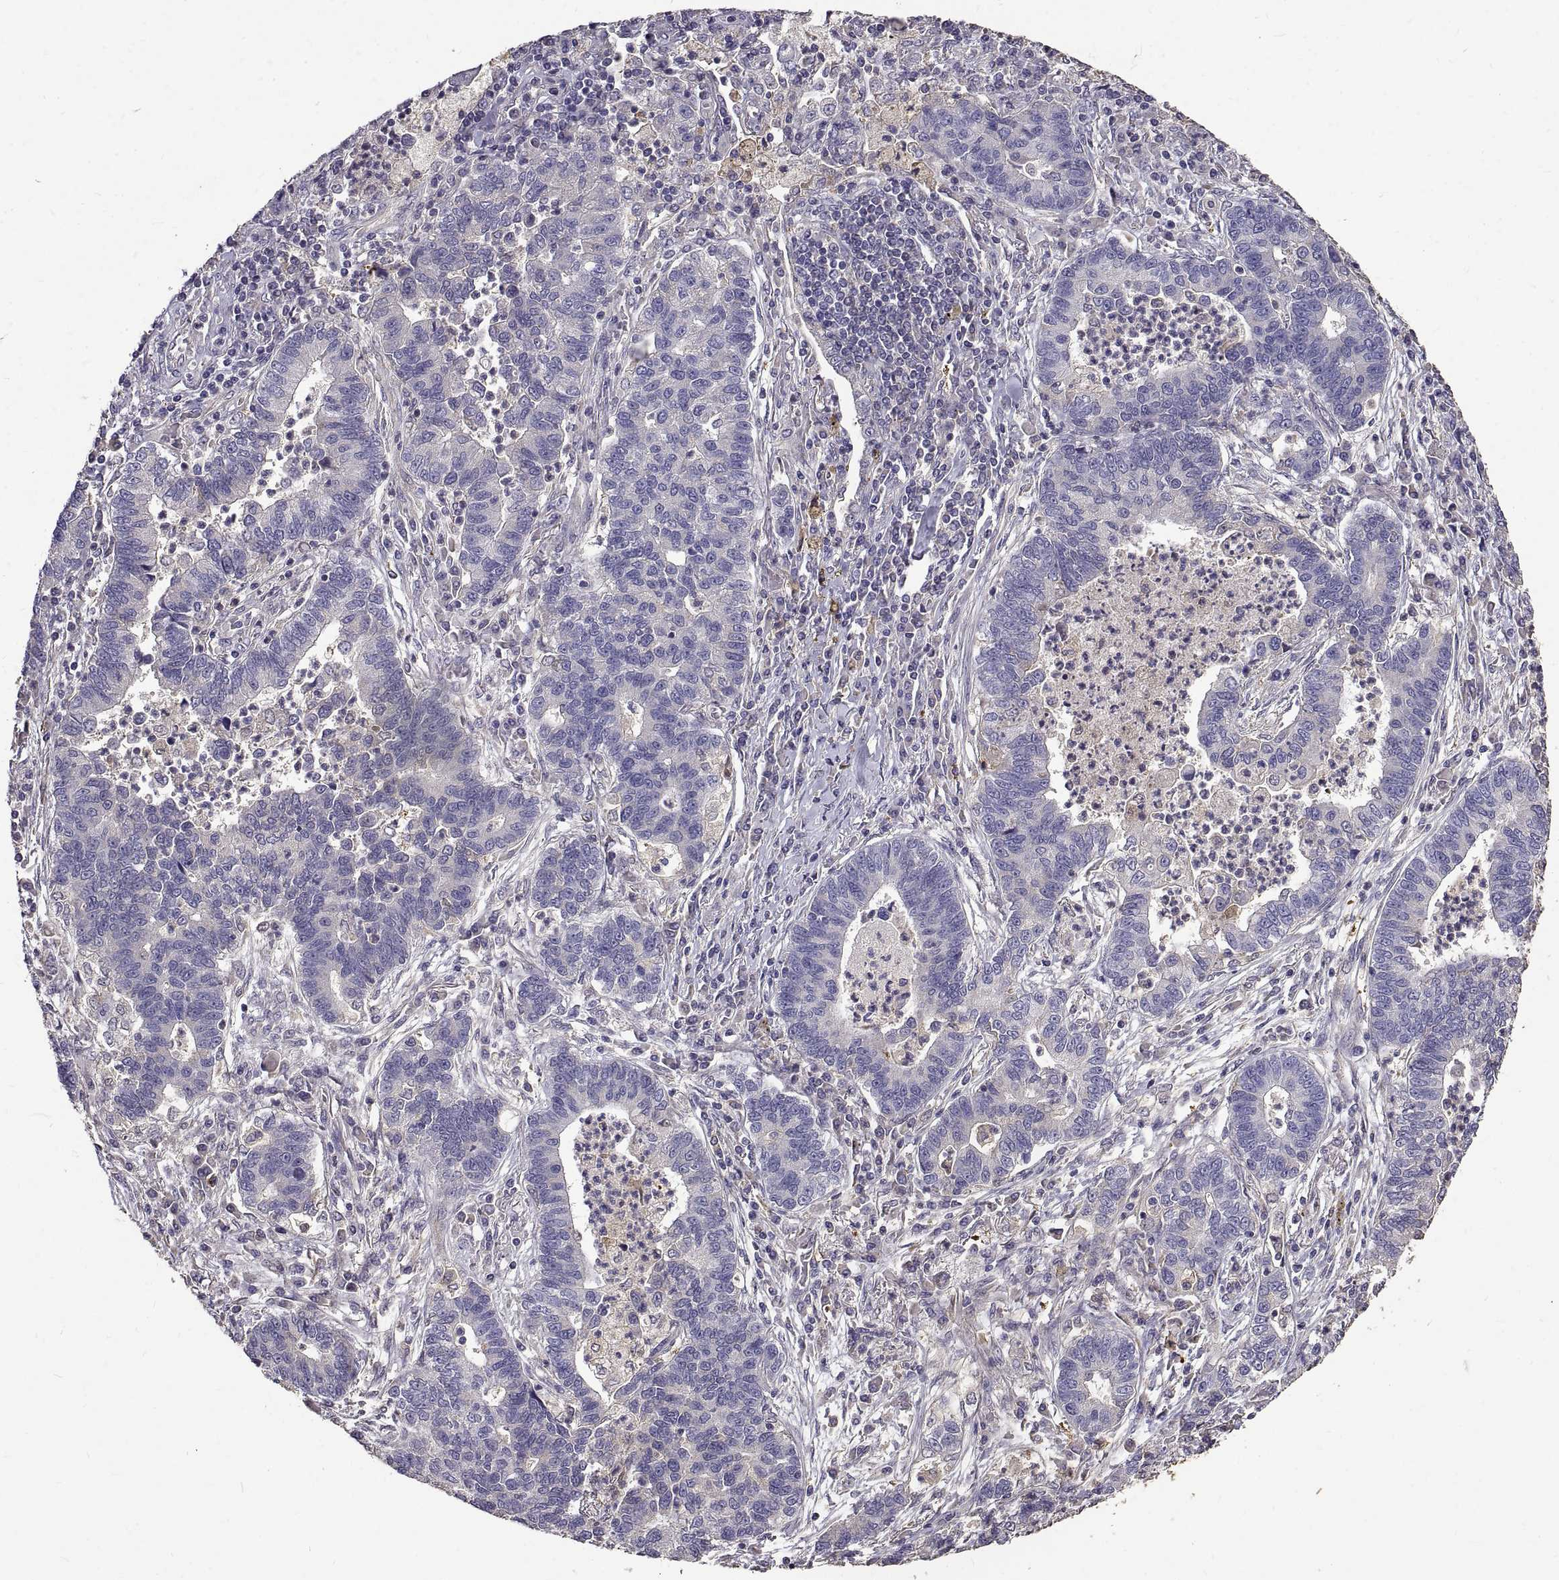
{"staining": {"intensity": "negative", "quantity": "none", "location": "none"}, "tissue": "lung cancer", "cell_type": "Tumor cells", "image_type": "cancer", "snomed": [{"axis": "morphology", "description": "Adenocarcinoma, NOS"}, {"axis": "topography", "description": "Lung"}], "caption": "Human lung cancer stained for a protein using immunohistochemistry (IHC) exhibits no expression in tumor cells.", "gene": "PEA15", "patient": {"sex": "female", "age": 57}}